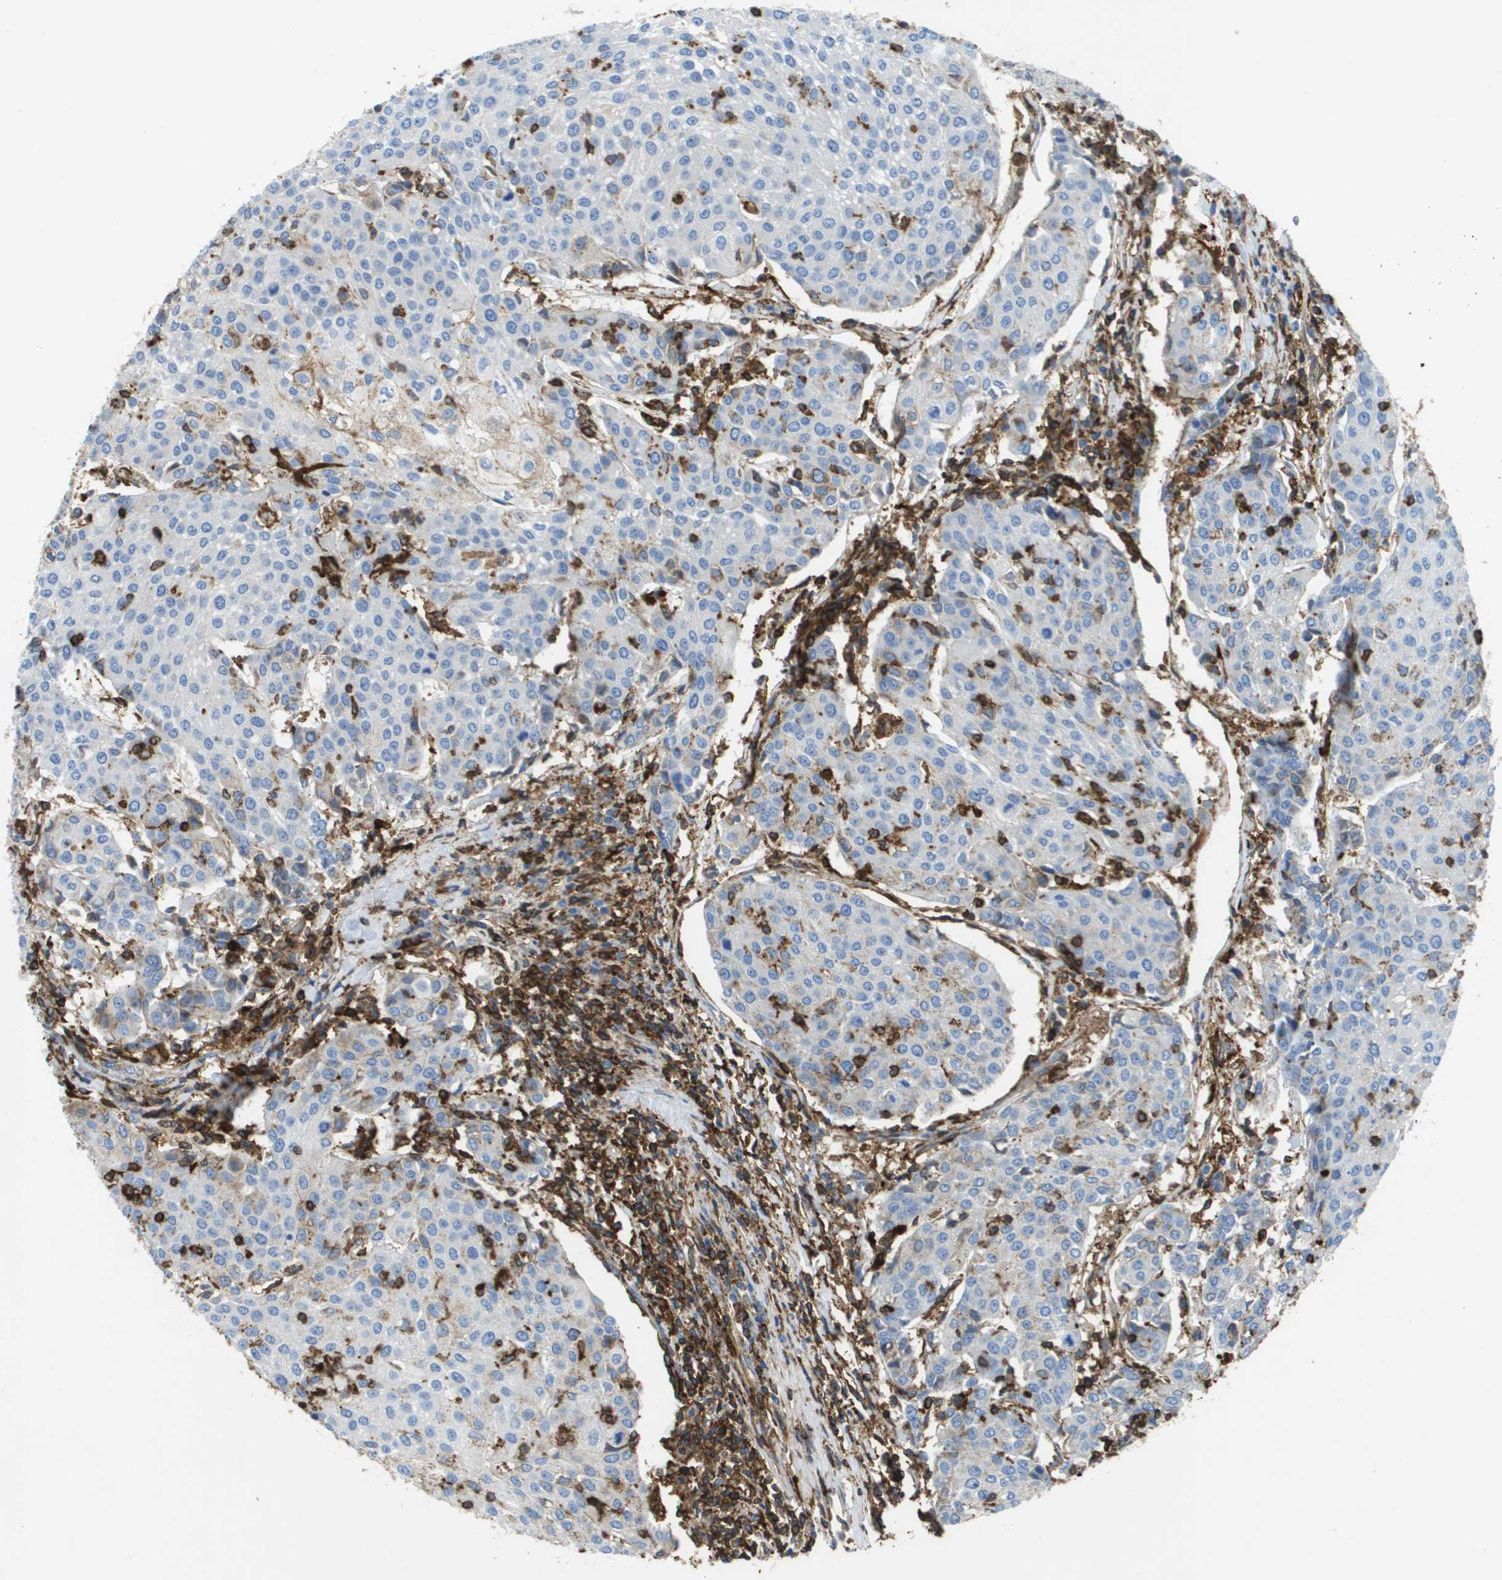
{"staining": {"intensity": "negative", "quantity": "none", "location": "none"}, "tissue": "urothelial cancer", "cell_type": "Tumor cells", "image_type": "cancer", "snomed": [{"axis": "morphology", "description": "Urothelial carcinoma, High grade"}, {"axis": "topography", "description": "Urinary bladder"}], "caption": "This is a image of immunohistochemistry staining of high-grade urothelial carcinoma, which shows no positivity in tumor cells.", "gene": "PASK", "patient": {"sex": "female", "age": 85}}